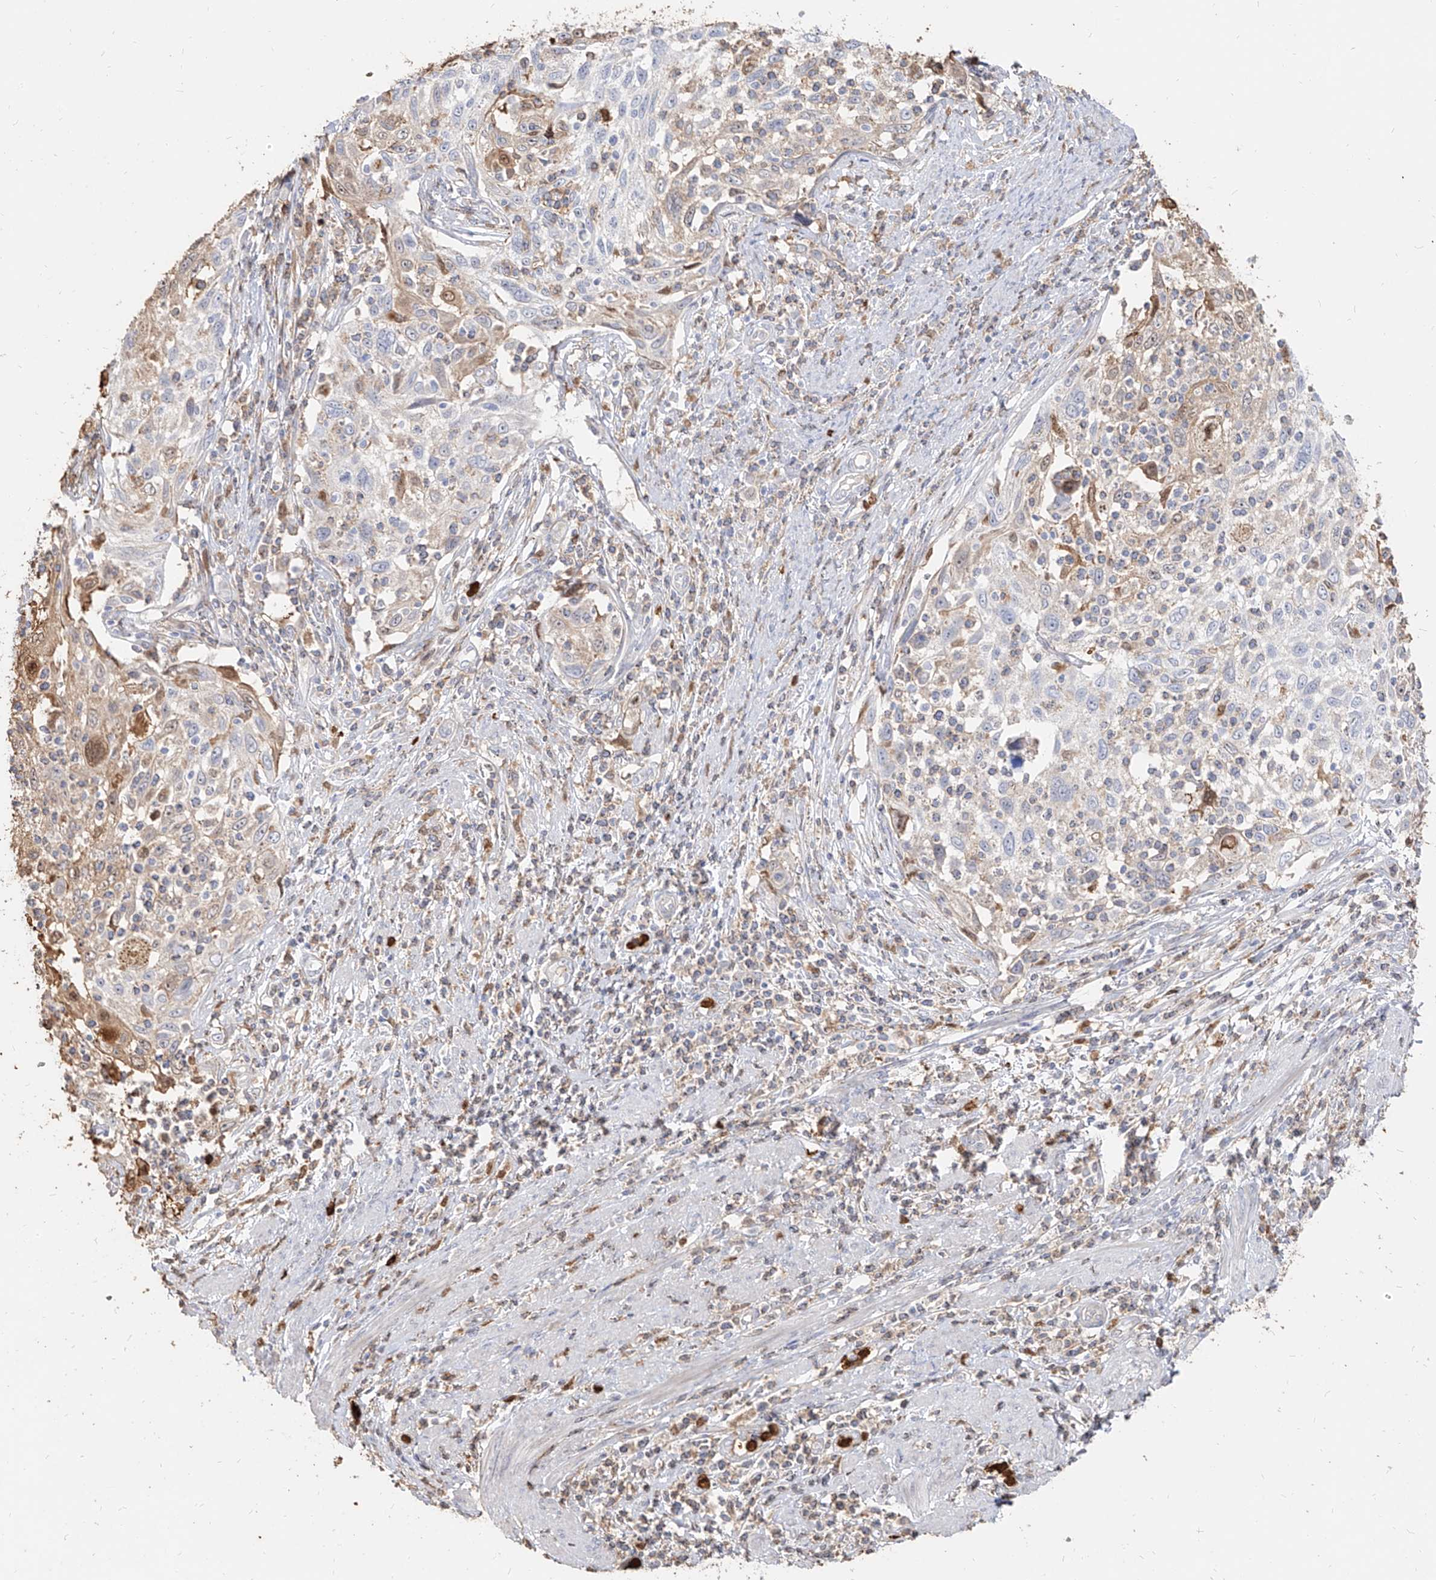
{"staining": {"intensity": "weak", "quantity": "<25%", "location": "cytoplasmic/membranous,nuclear"}, "tissue": "cervical cancer", "cell_type": "Tumor cells", "image_type": "cancer", "snomed": [{"axis": "morphology", "description": "Squamous cell carcinoma, NOS"}, {"axis": "topography", "description": "Cervix"}], "caption": "DAB (3,3'-diaminobenzidine) immunohistochemical staining of human cervical squamous cell carcinoma exhibits no significant positivity in tumor cells. (Brightfield microscopy of DAB immunohistochemistry (IHC) at high magnification).", "gene": "ZNF227", "patient": {"sex": "female", "age": 70}}